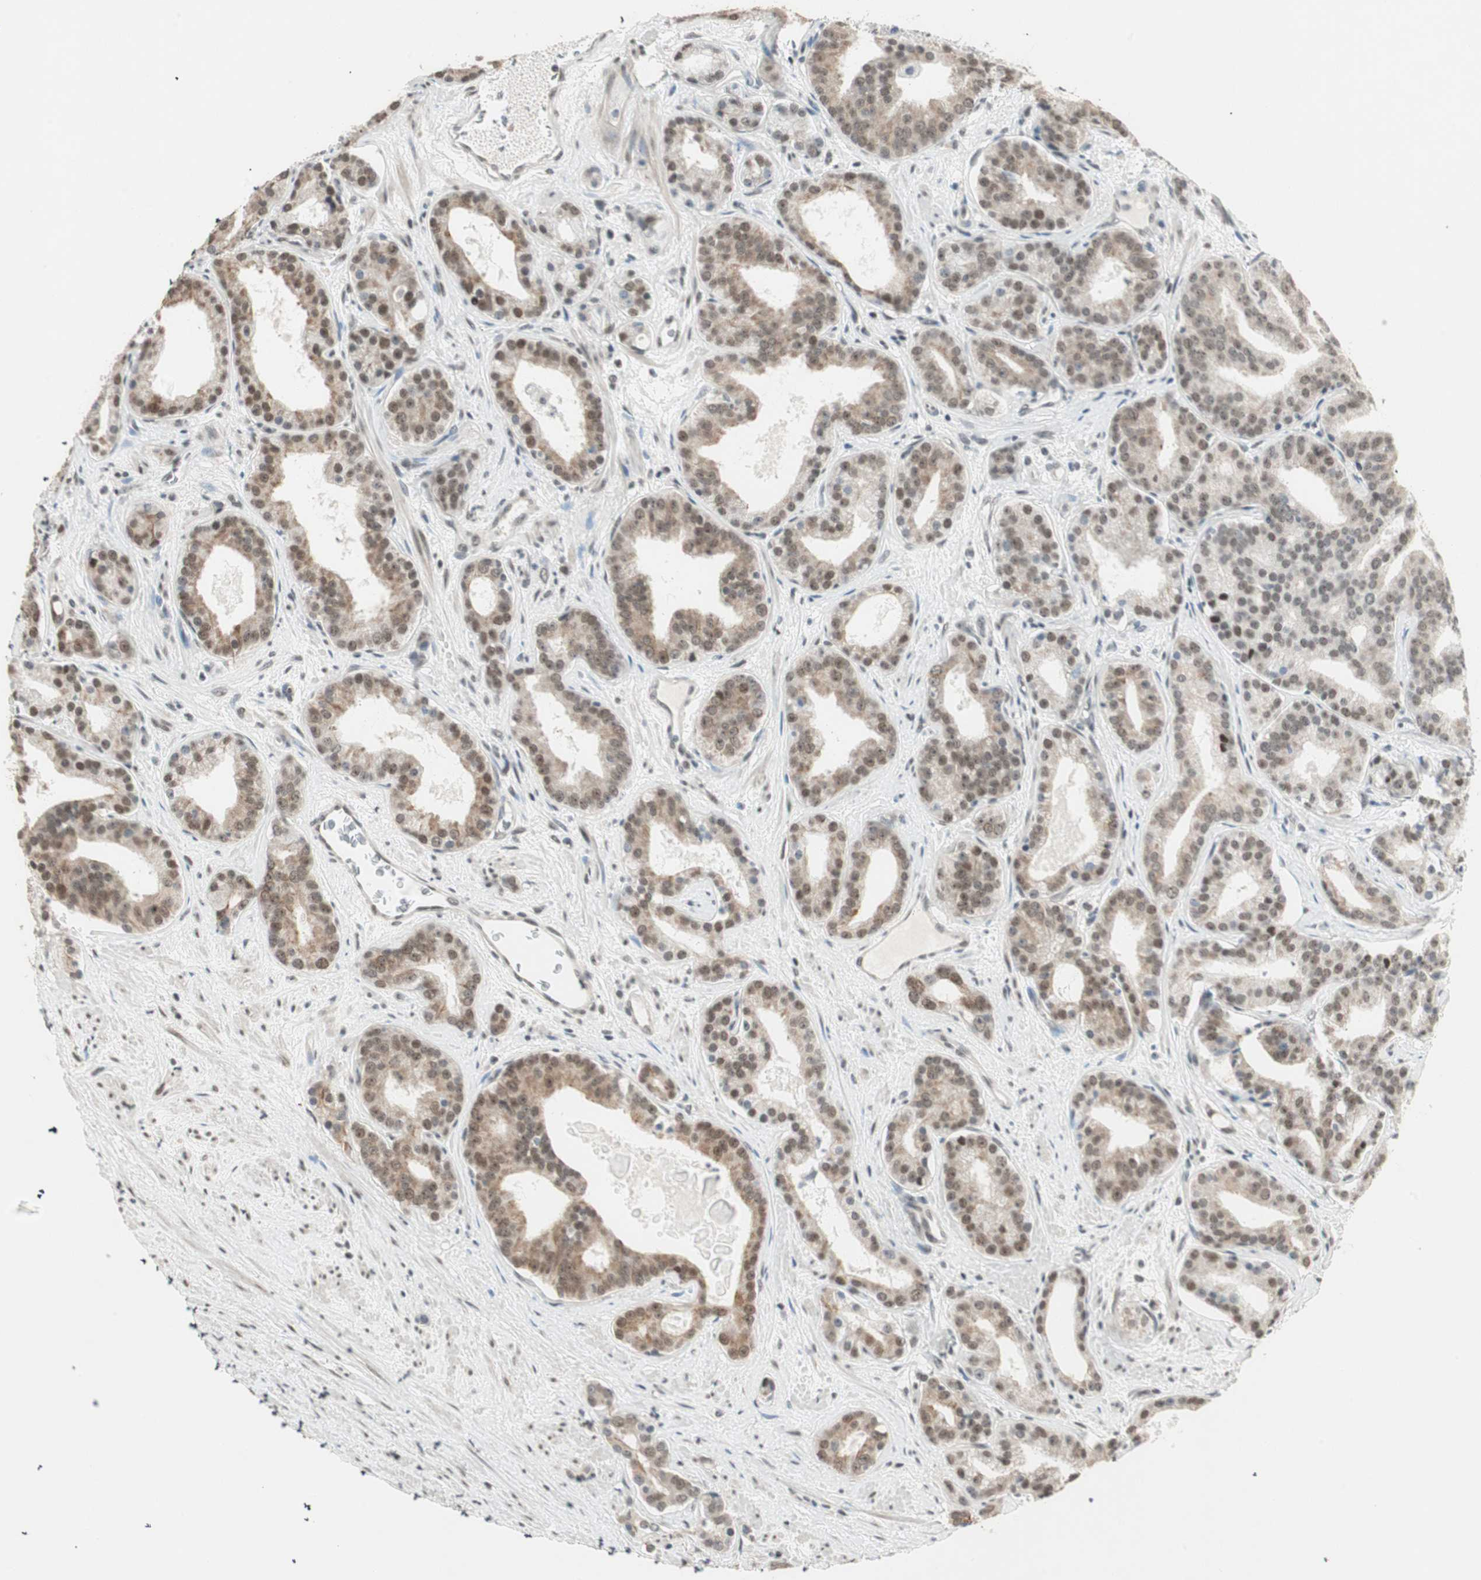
{"staining": {"intensity": "moderate", "quantity": ">75%", "location": "cytoplasmic/membranous,nuclear"}, "tissue": "prostate cancer", "cell_type": "Tumor cells", "image_type": "cancer", "snomed": [{"axis": "morphology", "description": "Adenocarcinoma, Low grade"}, {"axis": "topography", "description": "Prostate"}], "caption": "Protein staining by IHC exhibits moderate cytoplasmic/membranous and nuclear expression in about >75% of tumor cells in prostate cancer.", "gene": "ZBTB17", "patient": {"sex": "male", "age": 63}}